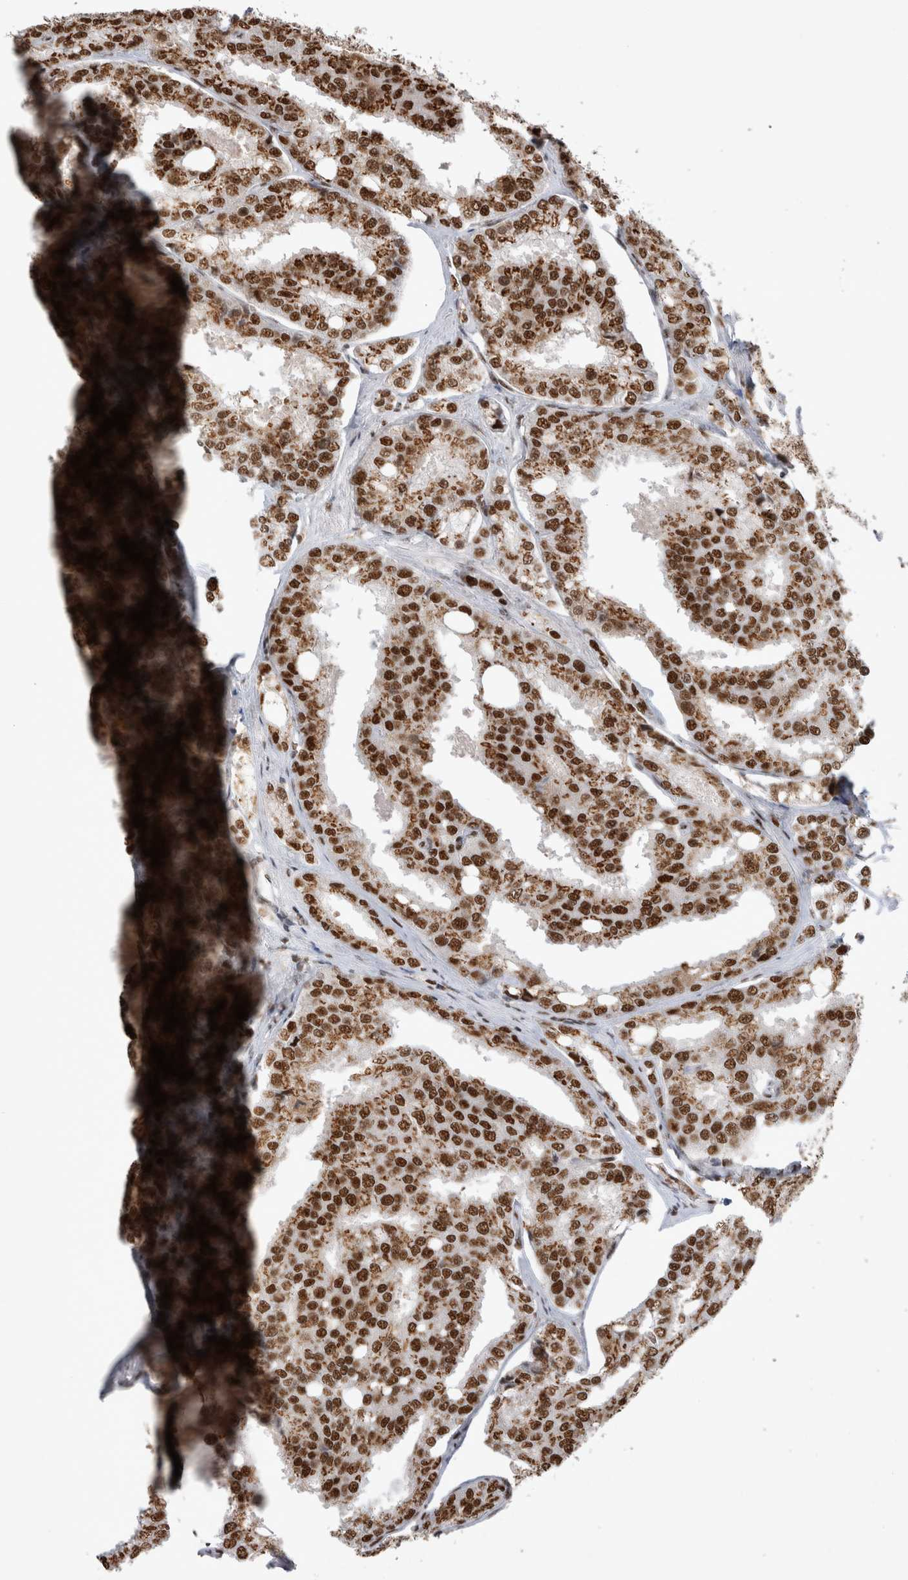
{"staining": {"intensity": "strong", "quantity": ">75%", "location": "cytoplasmic/membranous,nuclear"}, "tissue": "prostate cancer", "cell_type": "Tumor cells", "image_type": "cancer", "snomed": [{"axis": "morphology", "description": "Adenocarcinoma, High grade"}, {"axis": "topography", "description": "Prostate"}], "caption": "This is an image of IHC staining of prostate high-grade adenocarcinoma, which shows strong staining in the cytoplasmic/membranous and nuclear of tumor cells.", "gene": "EYA2", "patient": {"sex": "male", "age": 50}}